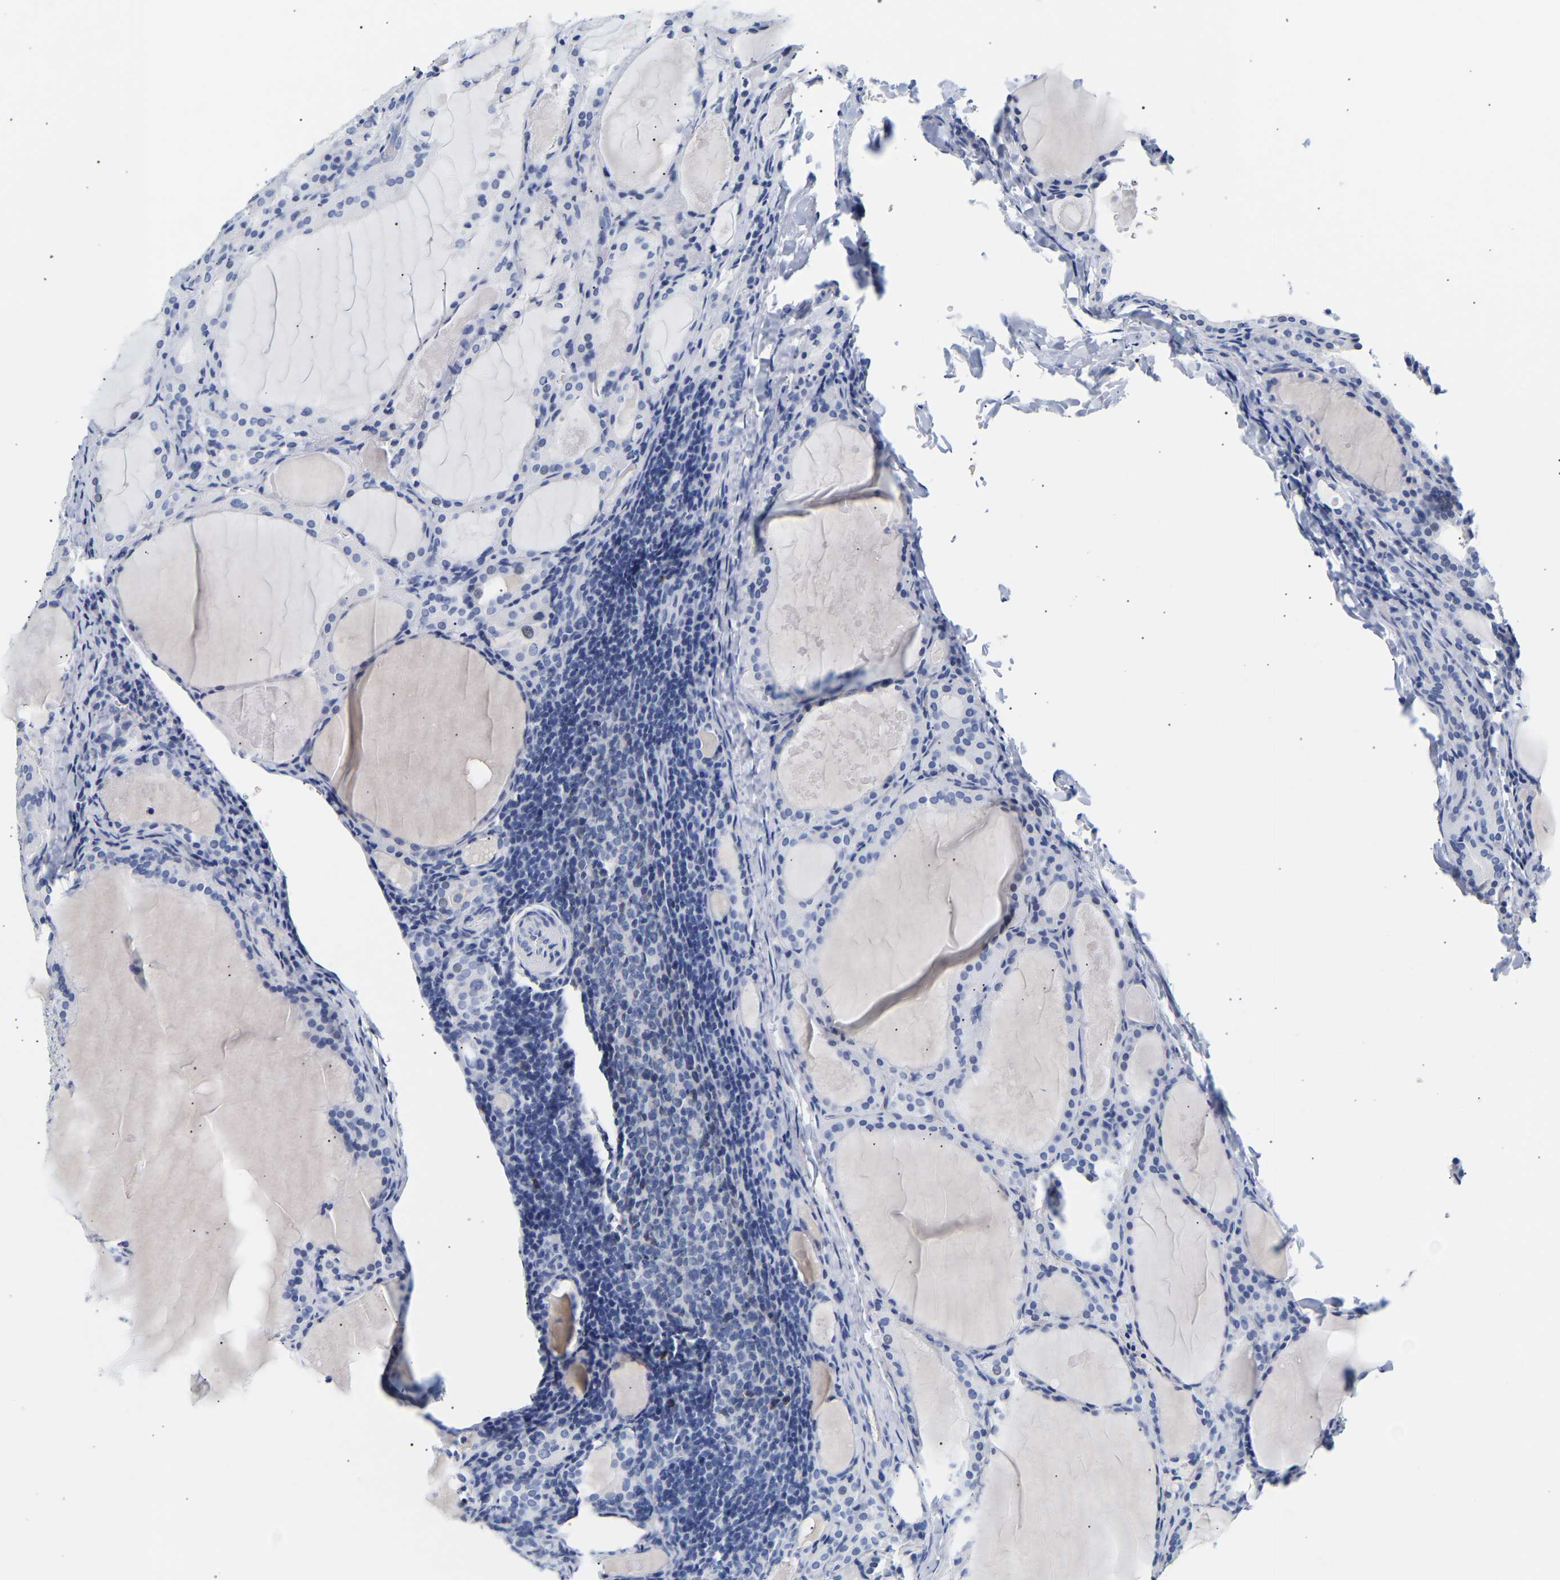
{"staining": {"intensity": "negative", "quantity": "none", "location": "none"}, "tissue": "thyroid cancer", "cell_type": "Tumor cells", "image_type": "cancer", "snomed": [{"axis": "morphology", "description": "Papillary adenocarcinoma, NOS"}, {"axis": "topography", "description": "Thyroid gland"}], "caption": "Tumor cells show no significant protein positivity in thyroid cancer (papillary adenocarcinoma).", "gene": "SPINK2", "patient": {"sex": "female", "age": 42}}